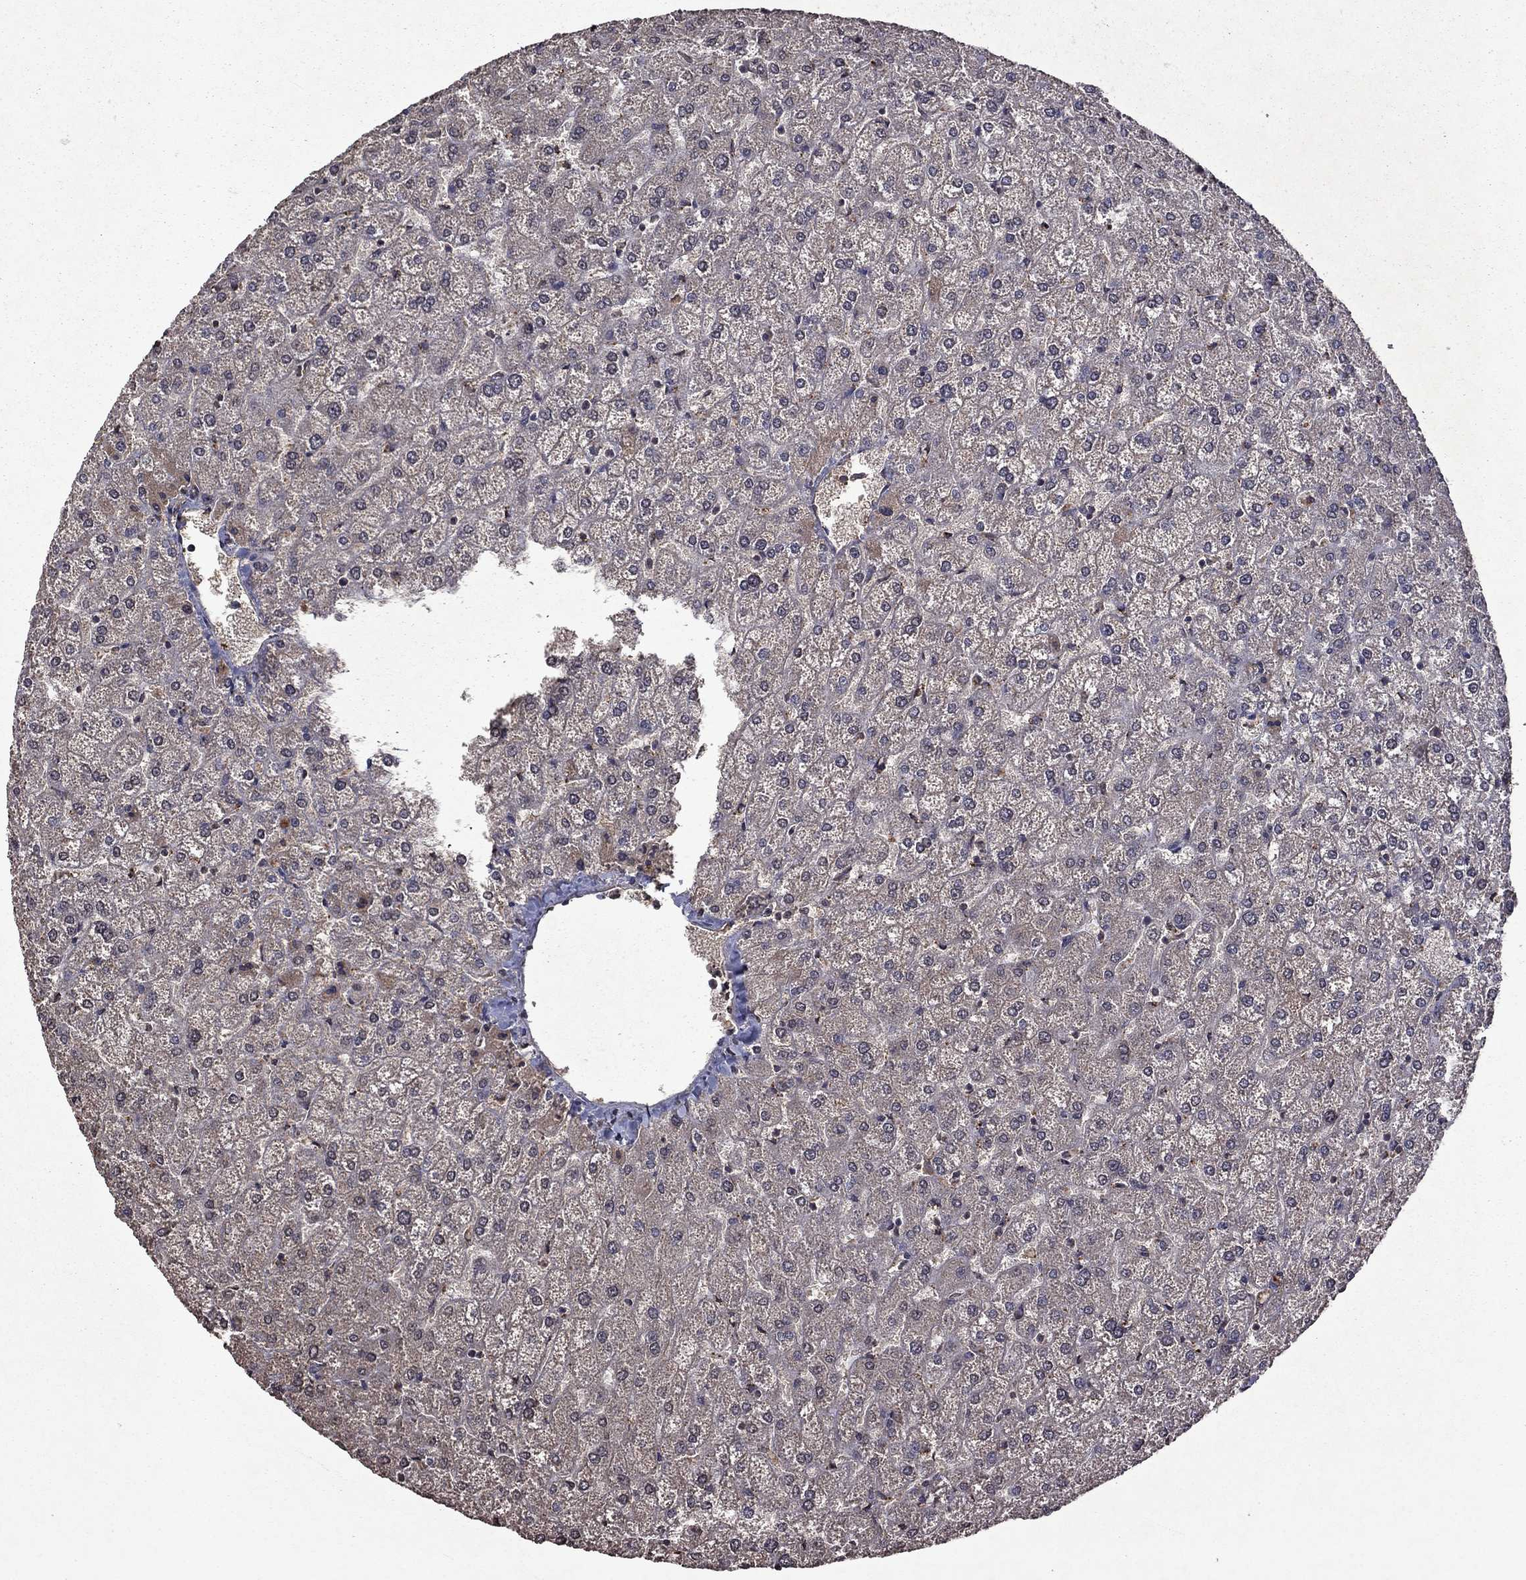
{"staining": {"intensity": "negative", "quantity": "none", "location": "none"}, "tissue": "liver", "cell_type": "Cholangiocytes", "image_type": "normal", "snomed": [{"axis": "morphology", "description": "Normal tissue, NOS"}, {"axis": "topography", "description": "Liver"}], "caption": "Liver stained for a protein using immunohistochemistry displays no staining cholangiocytes.", "gene": "NLGN1", "patient": {"sex": "female", "age": 32}}